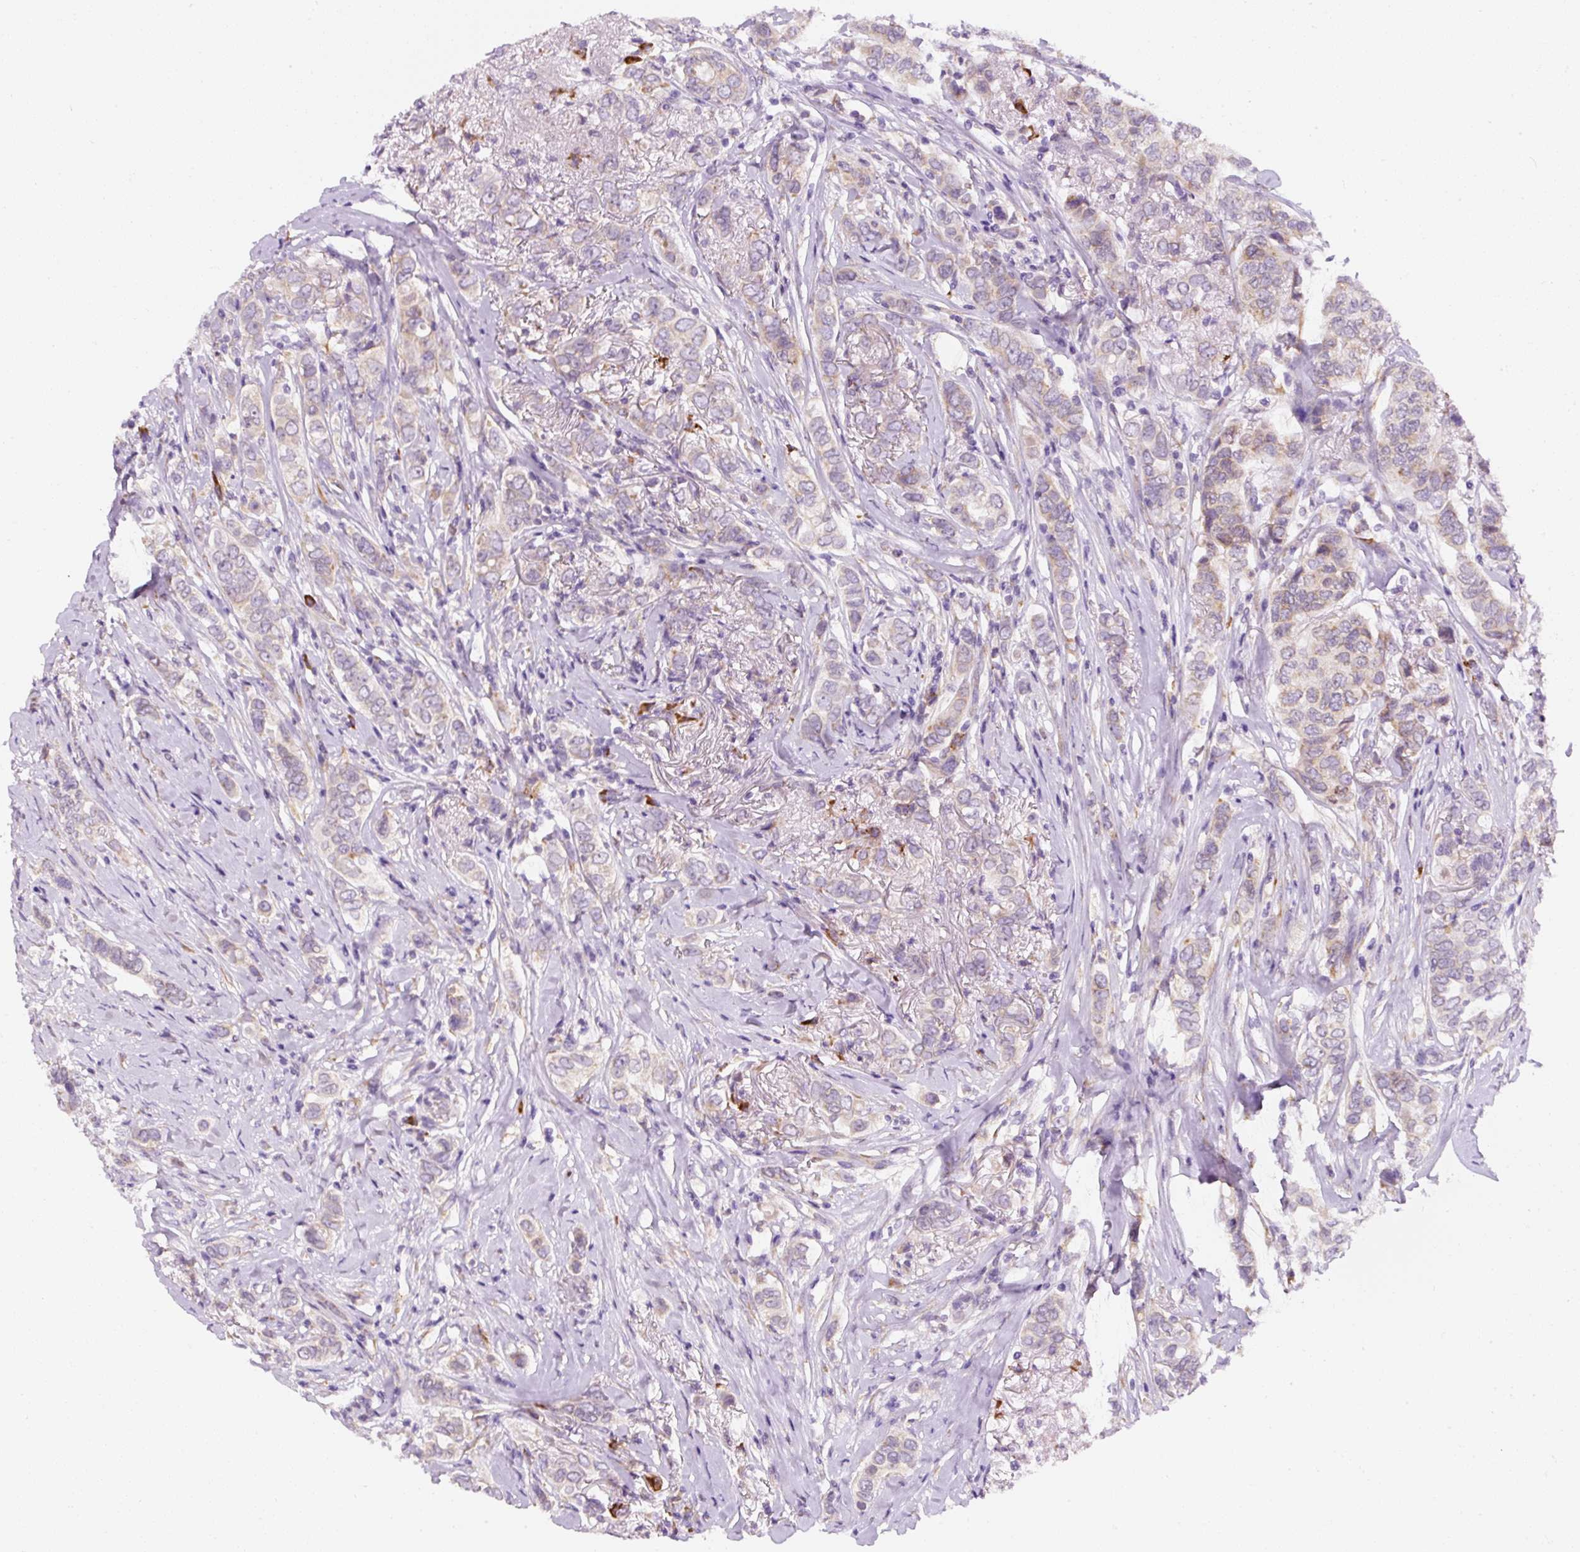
{"staining": {"intensity": "weak", "quantity": "25%-75%", "location": "cytoplasmic/membranous"}, "tissue": "breast cancer", "cell_type": "Tumor cells", "image_type": "cancer", "snomed": [{"axis": "morphology", "description": "Lobular carcinoma"}, {"axis": "topography", "description": "Breast"}], "caption": "Approximately 25%-75% of tumor cells in human breast lobular carcinoma show weak cytoplasmic/membranous protein expression as visualized by brown immunohistochemical staining.", "gene": "DDOST", "patient": {"sex": "female", "age": 51}}